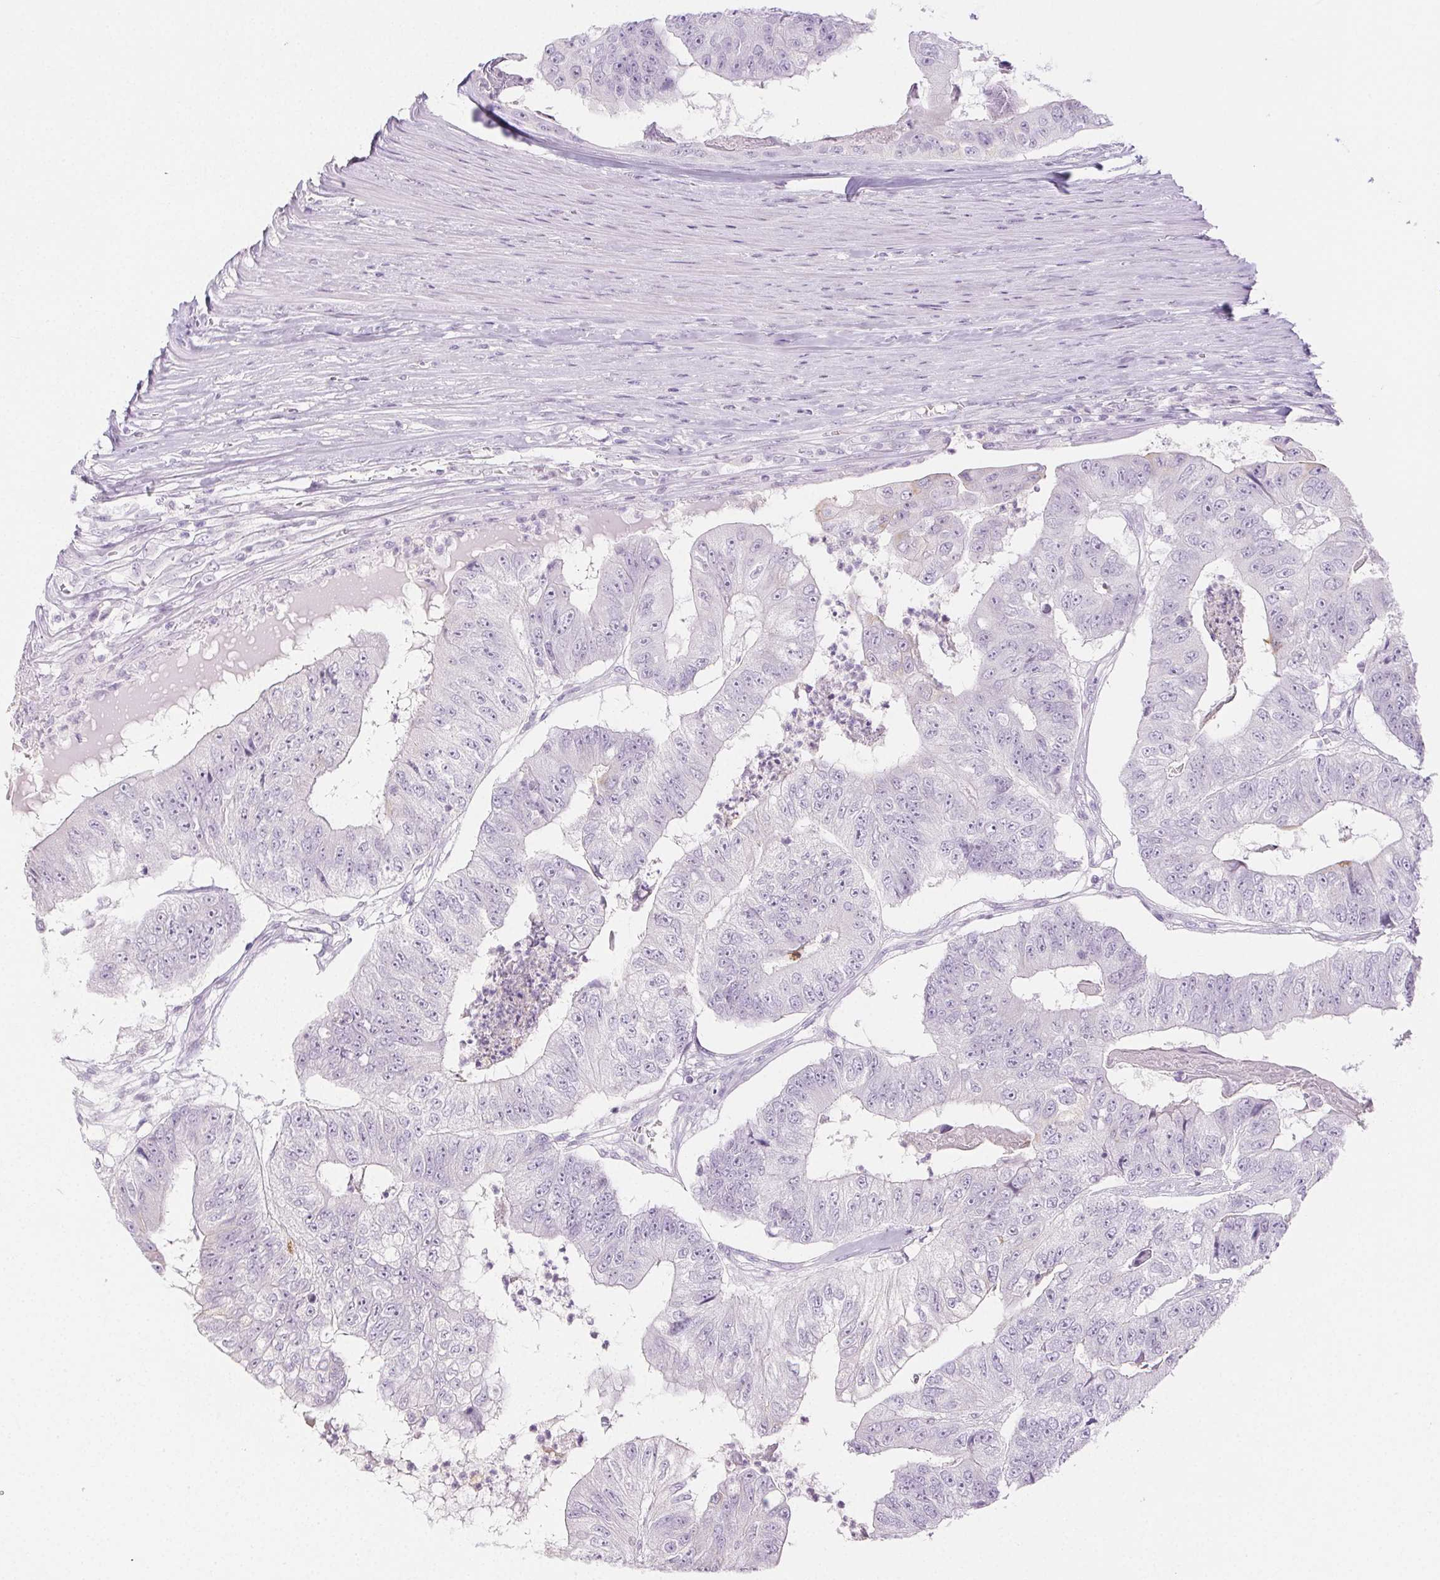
{"staining": {"intensity": "negative", "quantity": "none", "location": "none"}, "tissue": "colorectal cancer", "cell_type": "Tumor cells", "image_type": "cancer", "snomed": [{"axis": "morphology", "description": "Adenocarcinoma, NOS"}, {"axis": "topography", "description": "Colon"}], "caption": "Immunohistochemical staining of human colorectal adenocarcinoma shows no significant expression in tumor cells.", "gene": "PI3", "patient": {"sex": "female", "age": 67}}